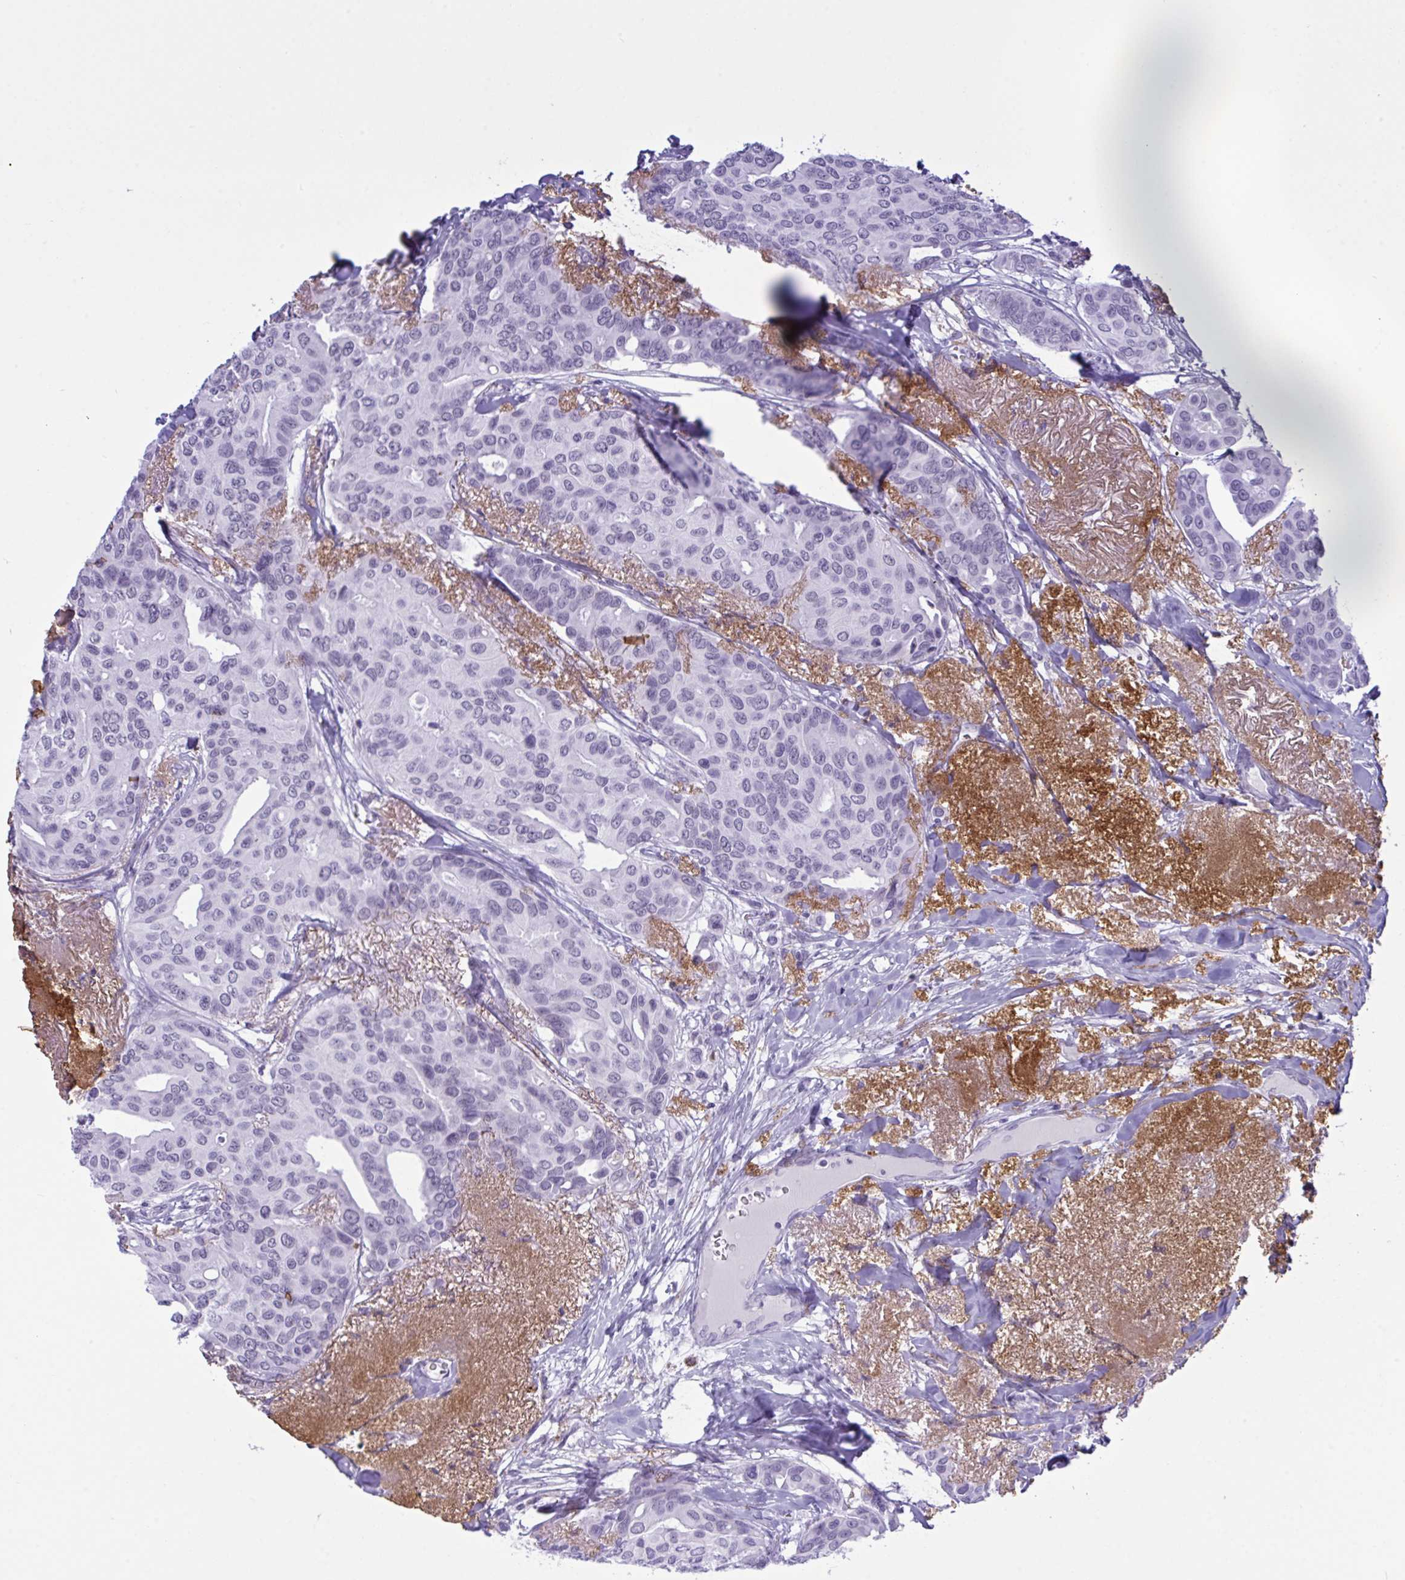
{"staining": {"intensity": "negative", "quantity": "none", "location": "none"}, "tissue": "breast cancer", "cell_type": "Tumor cells", "image_type": "cancer", "snomed": [{"axis": "morphology", "description": "Duct carcinoma"}, {"axis": "topography", "description": "Breast"}], "caption": "Tumor cells show no significant expression in breast cancer. (Immunohistochemistry (ihc), brightfield microscopy, high magnification).", "gene": "ELN", "patient": {"sex": "female", "age": 54}}